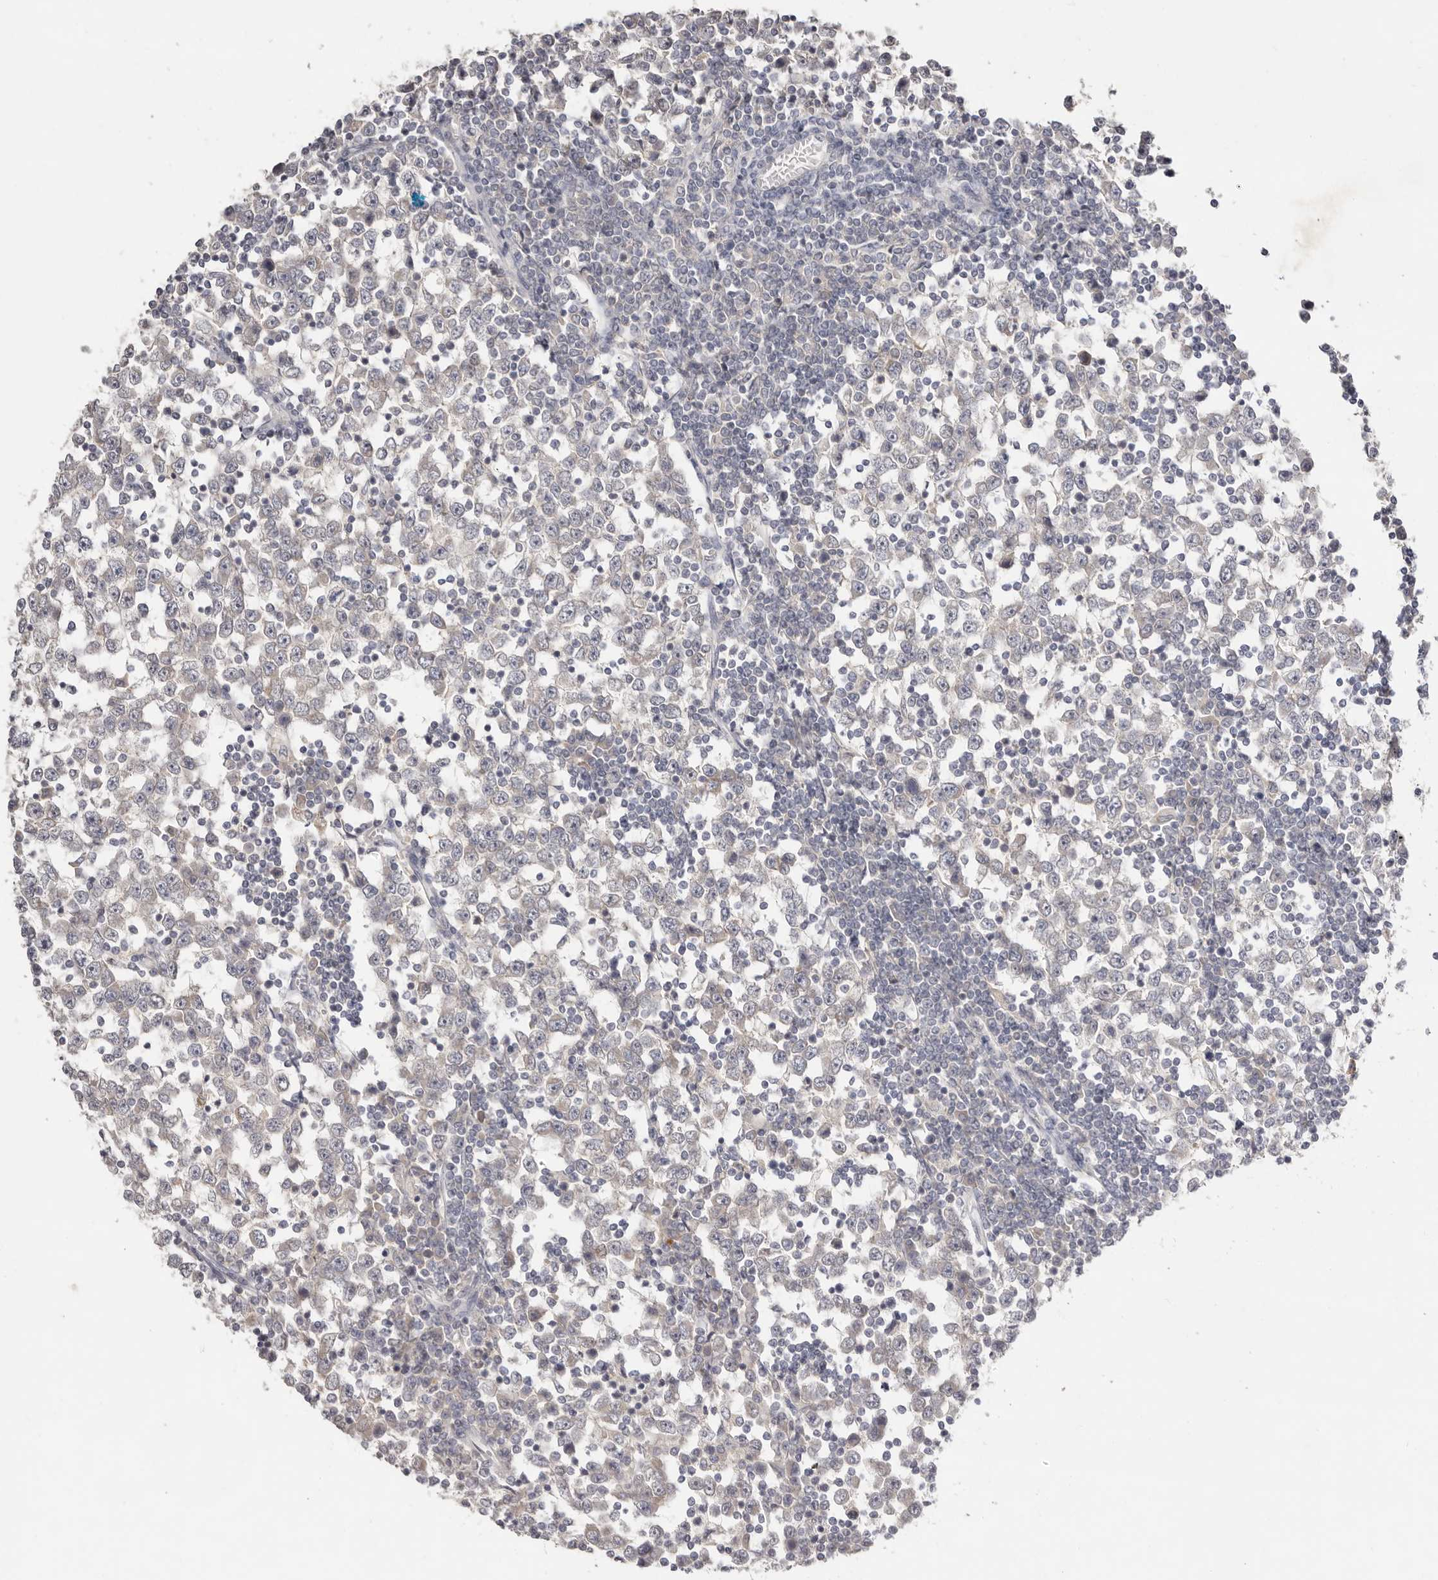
{"staining": {"intensity": "negative", "quantity": "none", "location": "none"}, "tissue": "testis cancer", "cell_type": "Tumor cells", "image_type": "cancer", "snomed": [{"axis": "morphology", "description": "Seminoma, NOS"}, {"axis": "topography", "description": "Testis"}], "caption": "Testis cancer was stained to show a protein in brown. There is no significant staining in tumor cells.", "gene": "SCUBE2", "patient": {"sex": "male", "age": 65}}